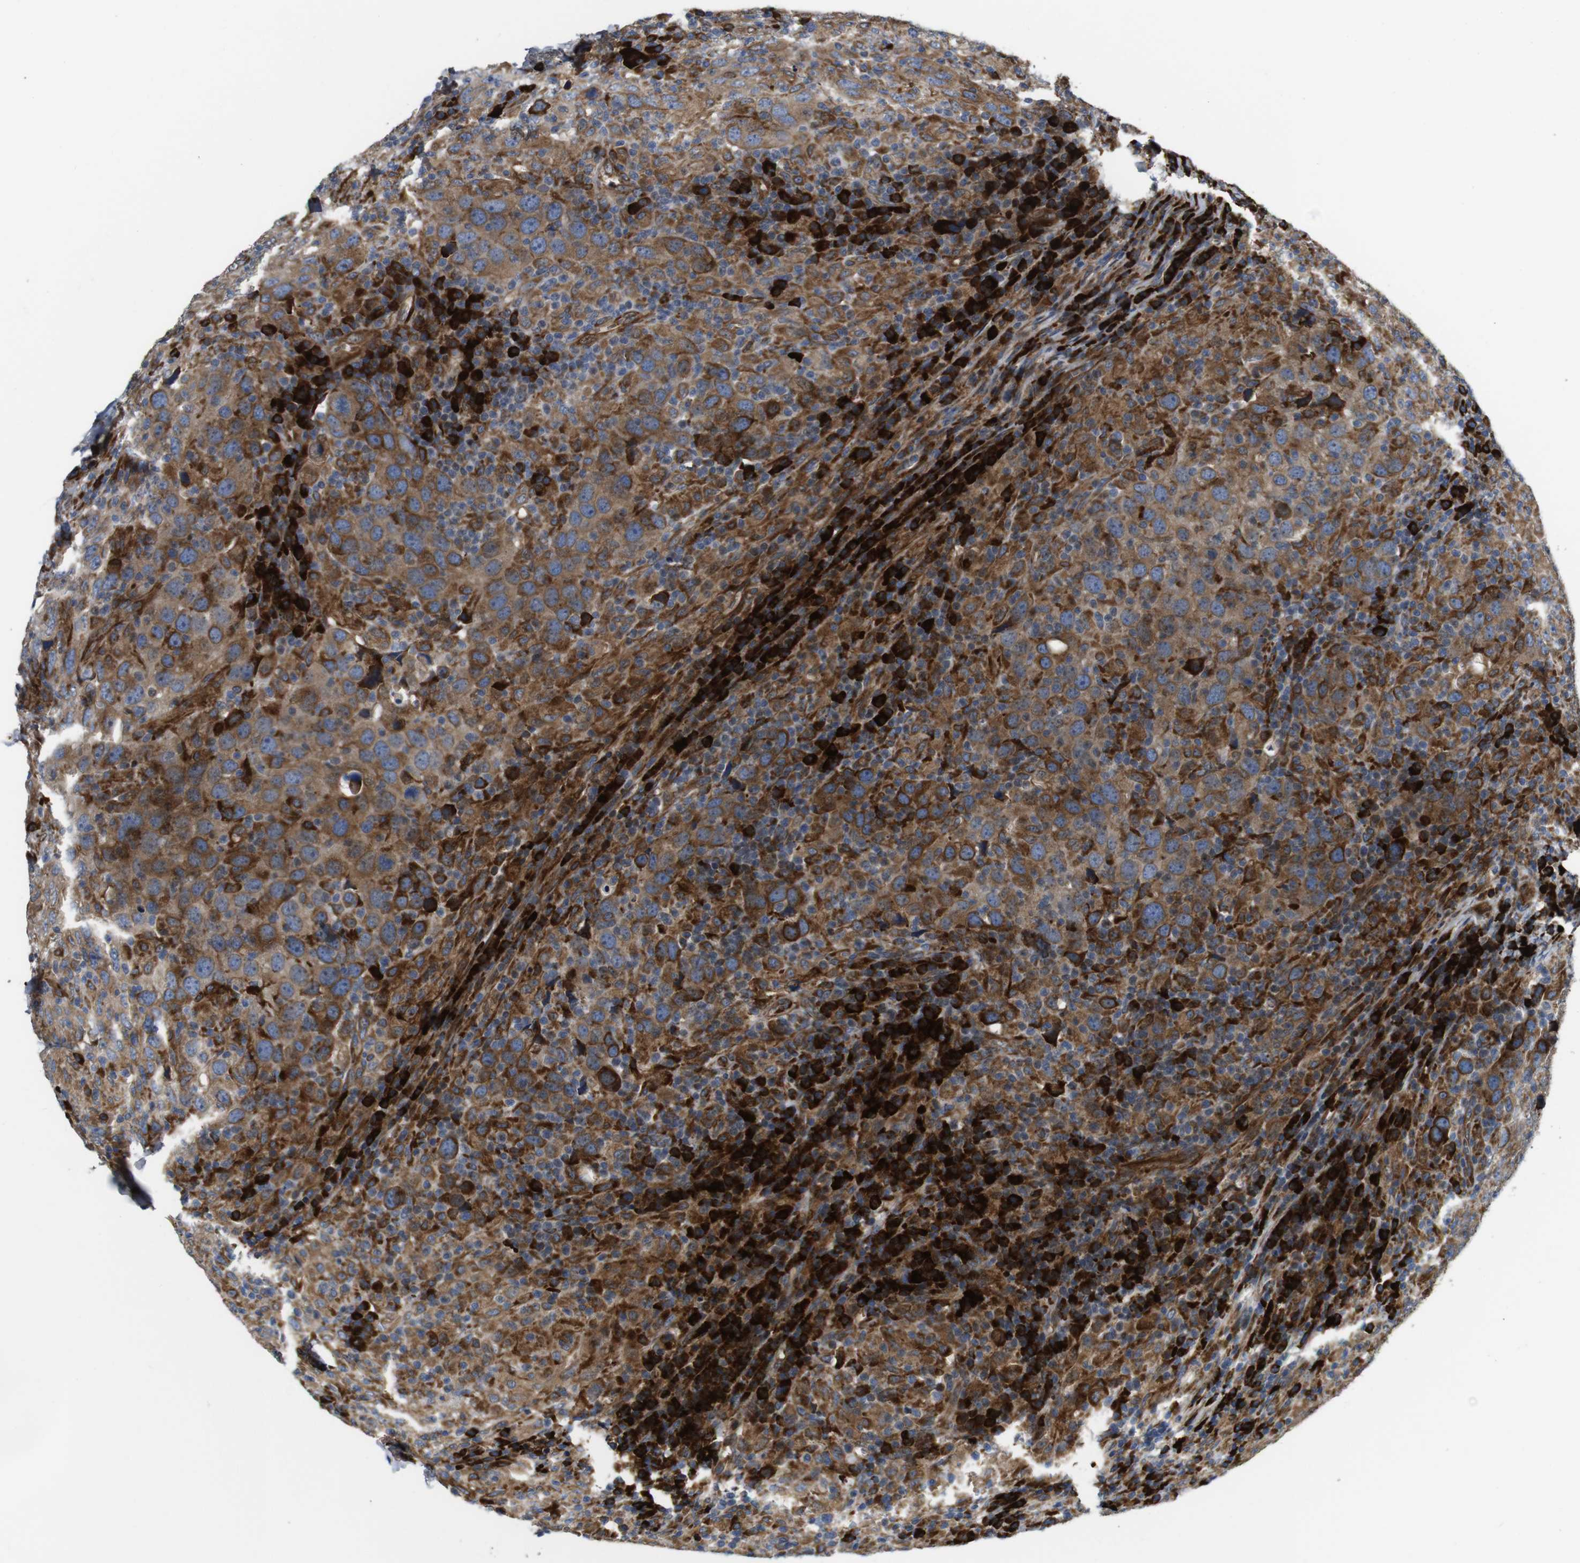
{"staining": {"intensity": "moderate", "quantity": ">75%", "location": "cytoplasmic/membranous"}, "tissue": "head and neck cancer", "cell_type": "Tumor cells", "image_type": "cancer", "snomed": [{"axis": "morphology", "description": "Adenocarcinoma, NOS"}, {"axis": "topography", "description": "Salivary gland"}, {"axis": "topography", "description": "Head-Neck"}], "caption": "An immunohistochemistry image of tumor tissue is shown. Protein staining in brown highlights moderate cytoplasmic/membranous positivity in head and neck cancer (adenocarcinoma) within tumor cells. (Brightfield microscopy of DAB IHC at high magnification).", "gene": "UBE2G2", "patient": {"sex": "female", "age": 65}}